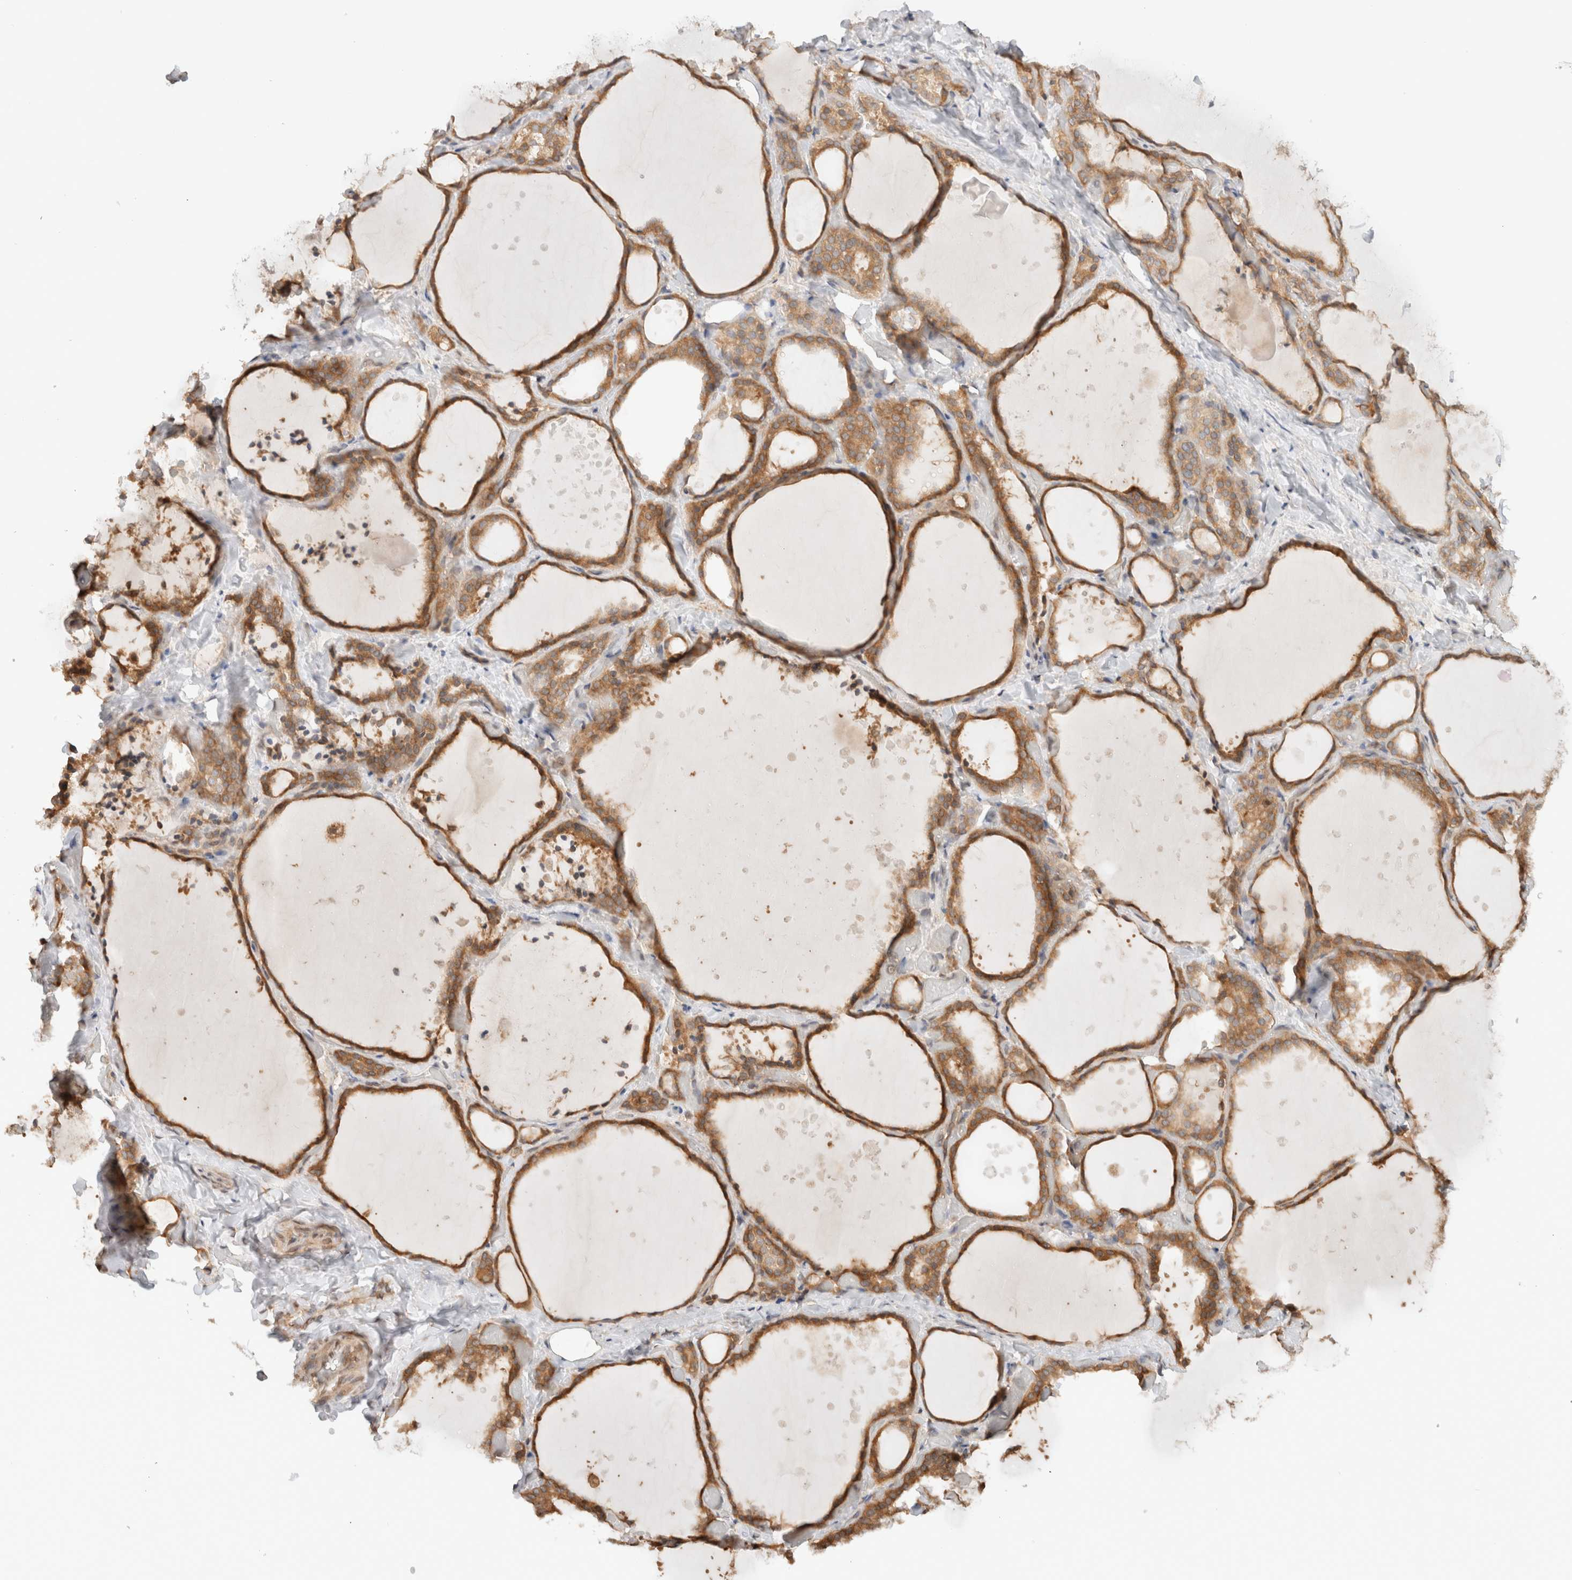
{"staining": {"intensity": "moderate", "quantity": ">75%", "location": "cytoplasmic/membranous"}, "tissue": "thyroid gland", "cell_type": "Glandular cells", "image_type": "normal", "snomed": [{"axis": "morphology", "description": "Normal tissue, NOS"}, {"axis": "topography", "description": "Thyroid gland"}], "caption": "Glandular cells reveal medium levels of moderate cytoplasmic/membranous positivity in approximately >75% of cells in unremarkable thyroid gland. Nuclei are stained in blue.", "gene": "ARFGEF2", "patient": {"sex": "female", "age": 44}}